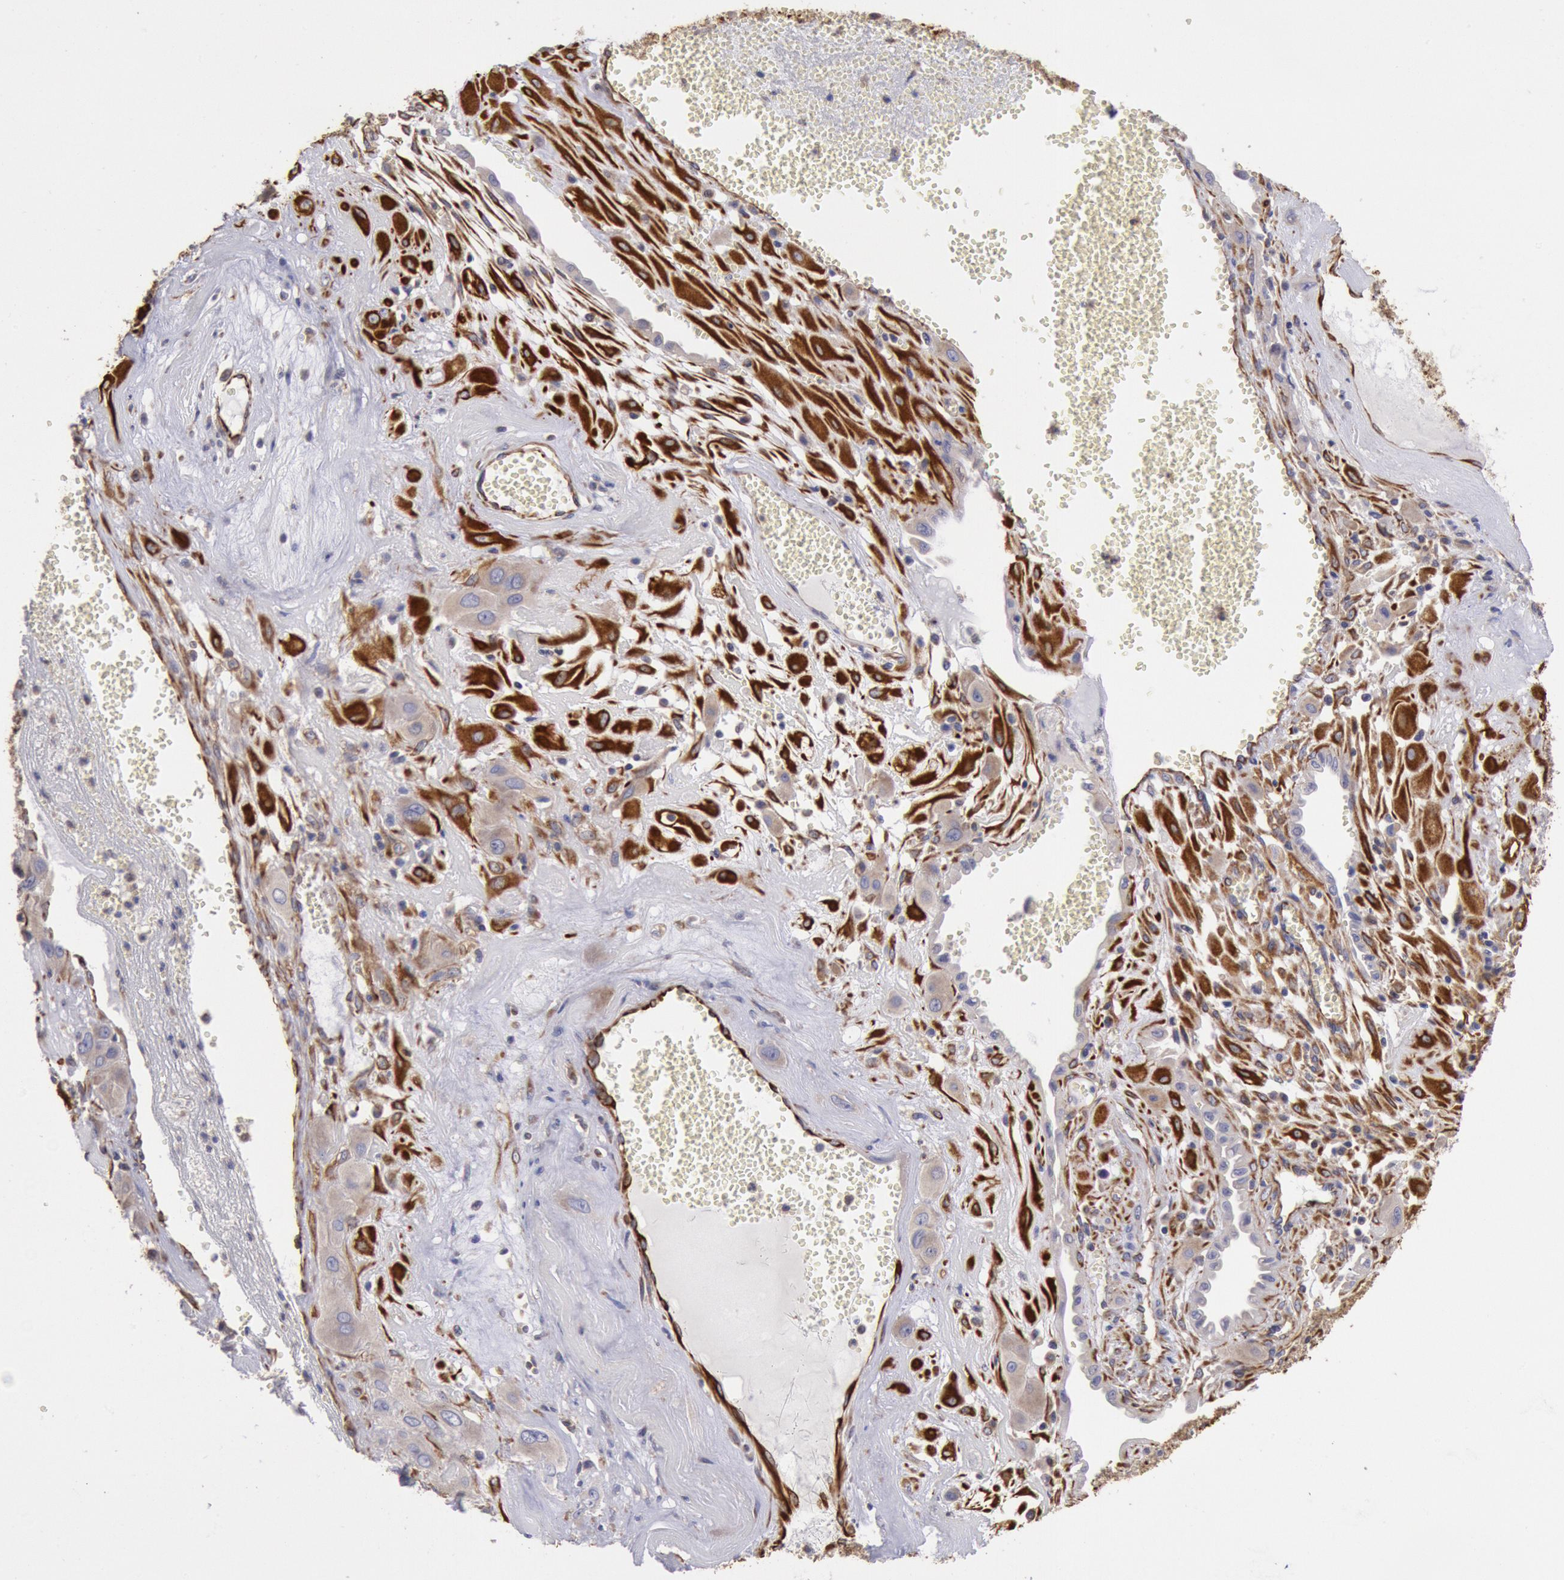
{"staining": {"intensity": "moderate", "quantity": ">75%", "location": "cytoplasmic/membranous"}, "tissue": "cervical cancer", "cell_type": "Tumor cells", "image_type": "cancer", "snomed": [{"axis": "morphology", "description": "Squamous cell carcinoma, NOS"}, {"axis": "topography", "description": "Cervix"}], "caption": "The image shows staining of cervical cancer (squamous cell carcinoma), revealing moderate cytoplasmic/membranous protein expression (brown color) within tumor cells.", "gene": "RNF139", "patient": {"sex": "female", "age": 34}}